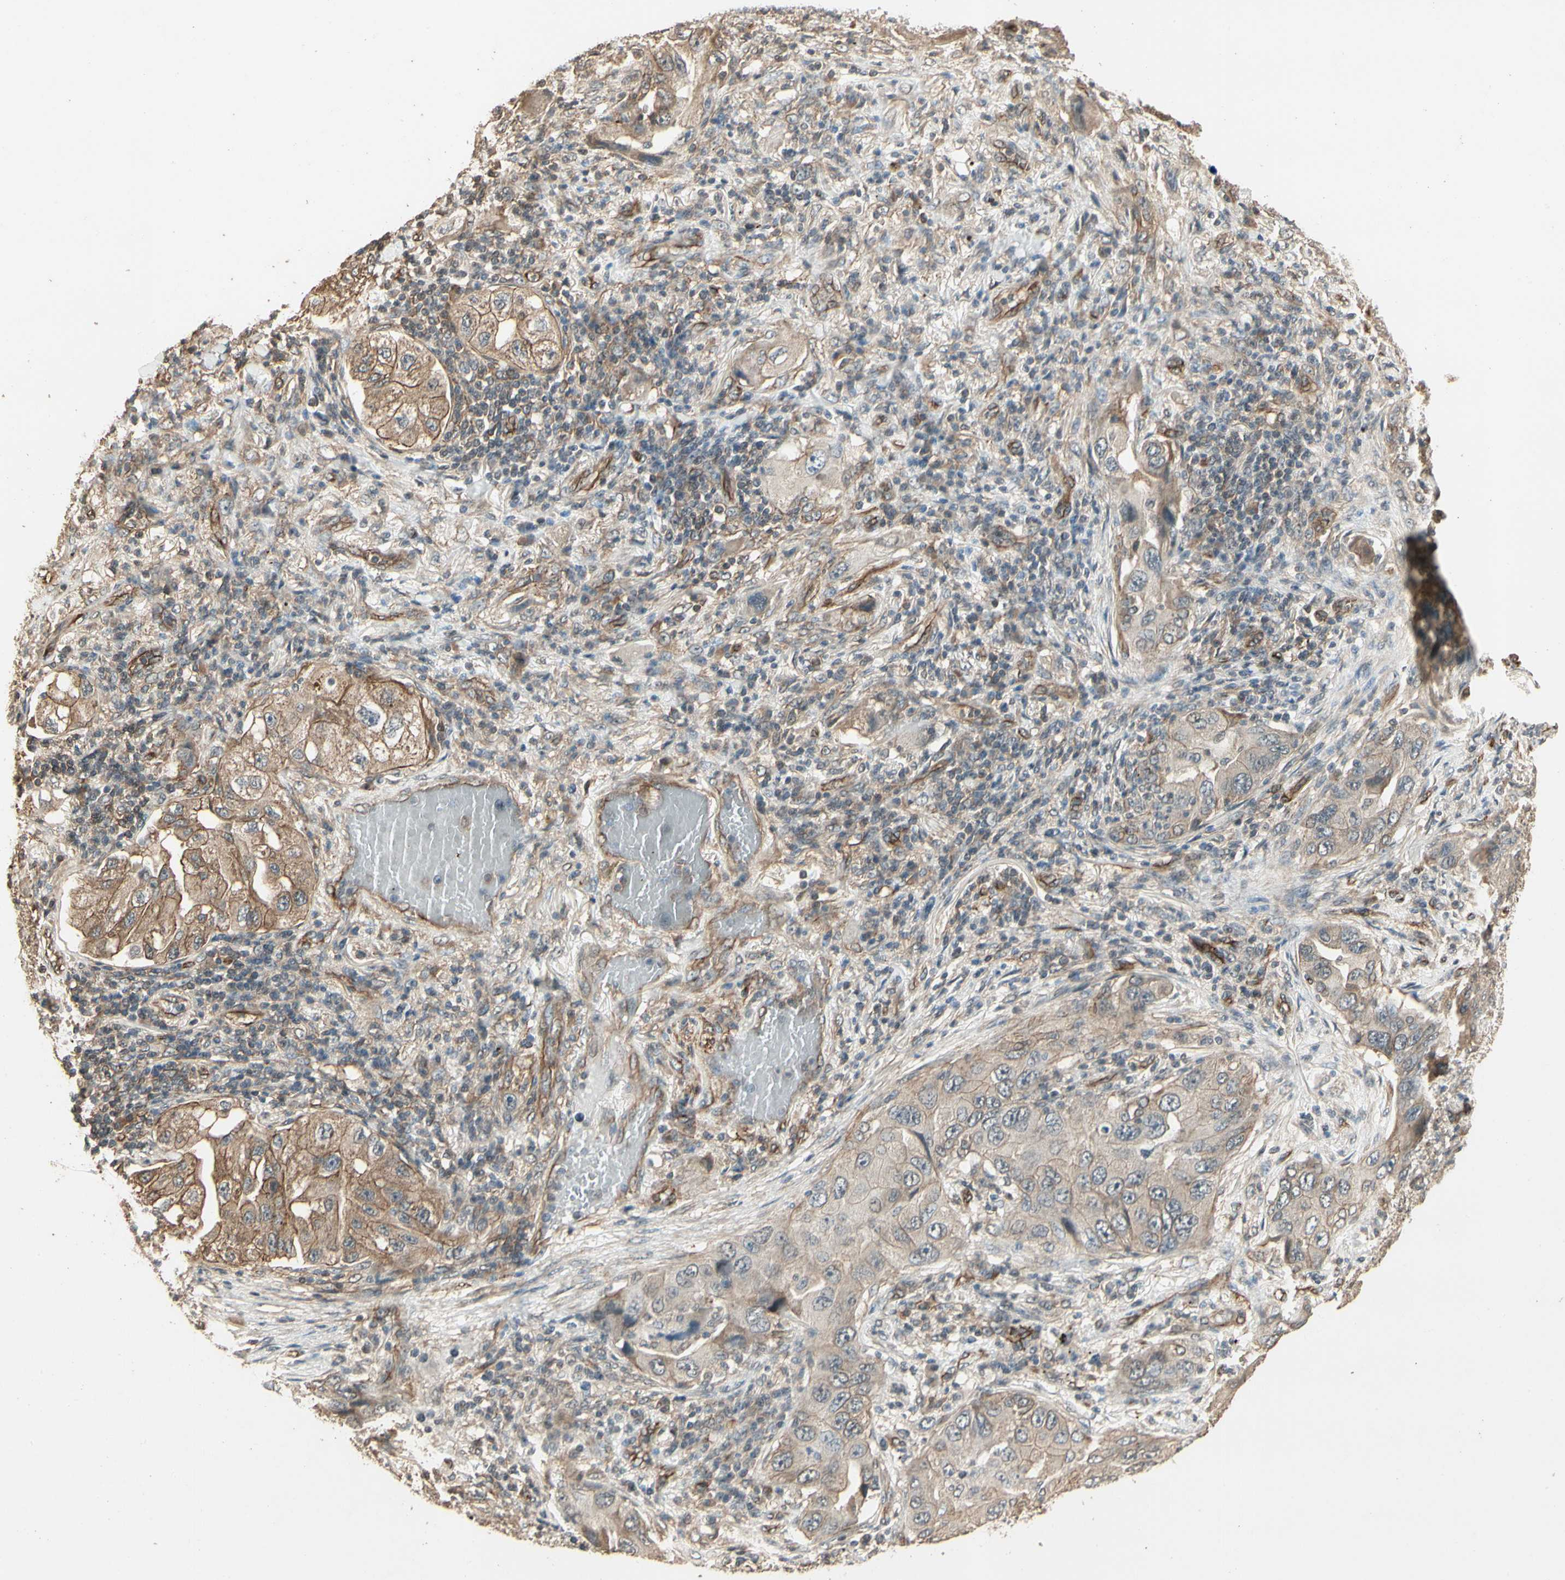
{"staining": {"intensity": "moderate", "quantity": "25%-75%", "location": "cytoplasmic/membranous"}, "tissue": "lung cancer", "cell_type": "Tumor cells", "image_type": "cancer", "snomed": [{"axis": "morphology", "description": "Adenocarcinoma, NOS"}, {"axis": "topography", "description": "Lung"}], "caption": "A histopathology image showing moderate cytoplasmic/membranous expression in about 25%-75% of tumor cells in adenocarcinoma (lung), as visualized by brown immunohistochemical staining.", "gene": "RNF180", "patient": {"sex": "female", "age": 65}}